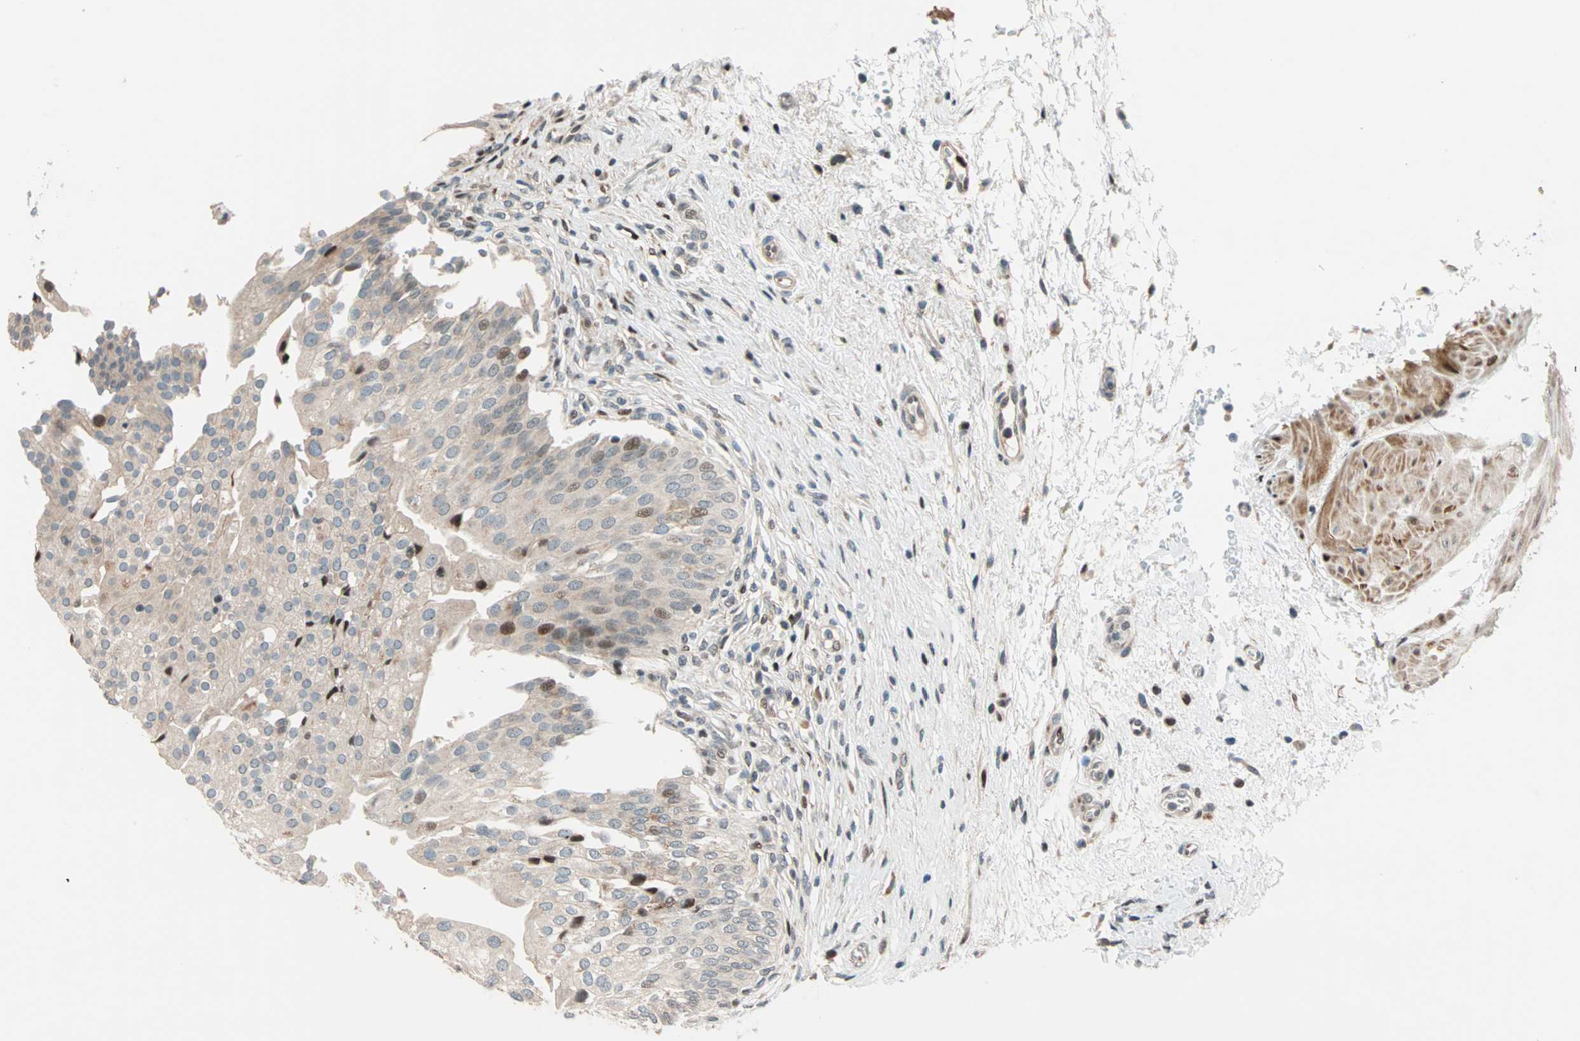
{"staining": {"intensity": "moderate", "quantity": ">75%", "location": "cytoplasmic/membranous,nuclear"}, "tissue": "urinary bladder", "cell_type": "Urothelial cells", "image_type": "normal", "snomed": [{"axis": "morphology", "description": "Normal tissue, NOS"}, {"axis": "morphology", "description": "Urothelial carcinoma, High grade"}, {"axis": "topography", "description": "Urinary bladder"}], "caption": "The histopathology image reveals staining of unremarkable urinary bladder, revealing moderate cytoplasmic/membranous,nuclear protein positivity (brown color) within urothelial cells. (DAB = brown stain, brightfield microscopy at high magnification).", "gene": "HECW1", "patient": {"sex": "male", "age": 46}}